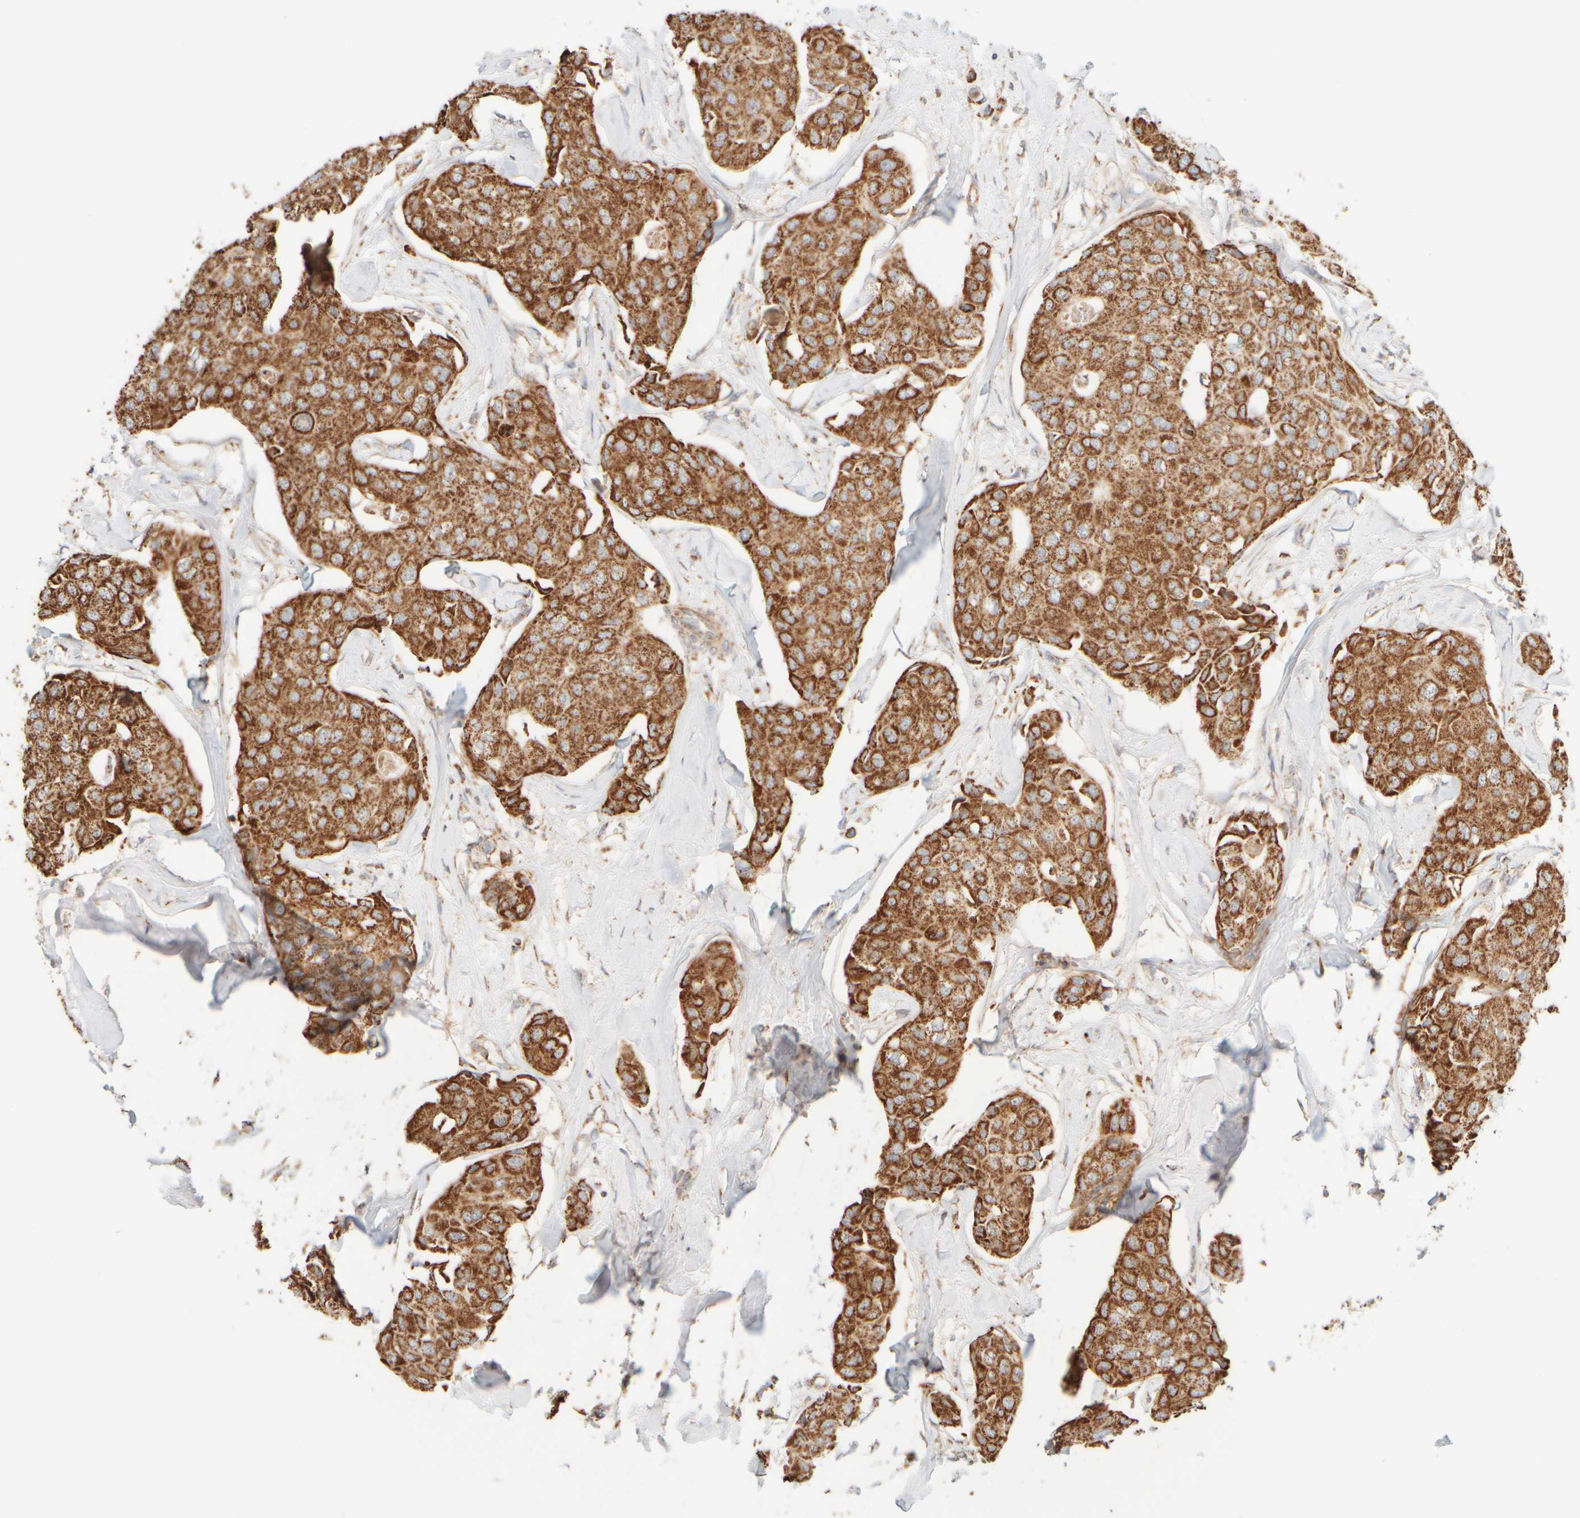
{"staining": {"intensity": "strong", "quantity": ">75%", "location": "cytoplasmic/membranous"}, "tissue": "breast cancer", "cell_type": "Tumor cells", "image_type": "cancer", "snomed": [{"axis": "morphology", "description": "Duct carcinoma"}, {"axis": "topography", "description": "Breast"}], "caption": "IHC of intraductal carcinoma (breast) displays high levels of strong cytoplasmic/membranous staining in approximately >75% of tumor cells.", "gene": "APBB2", "patient": {"sex": "female", "age": 80}}